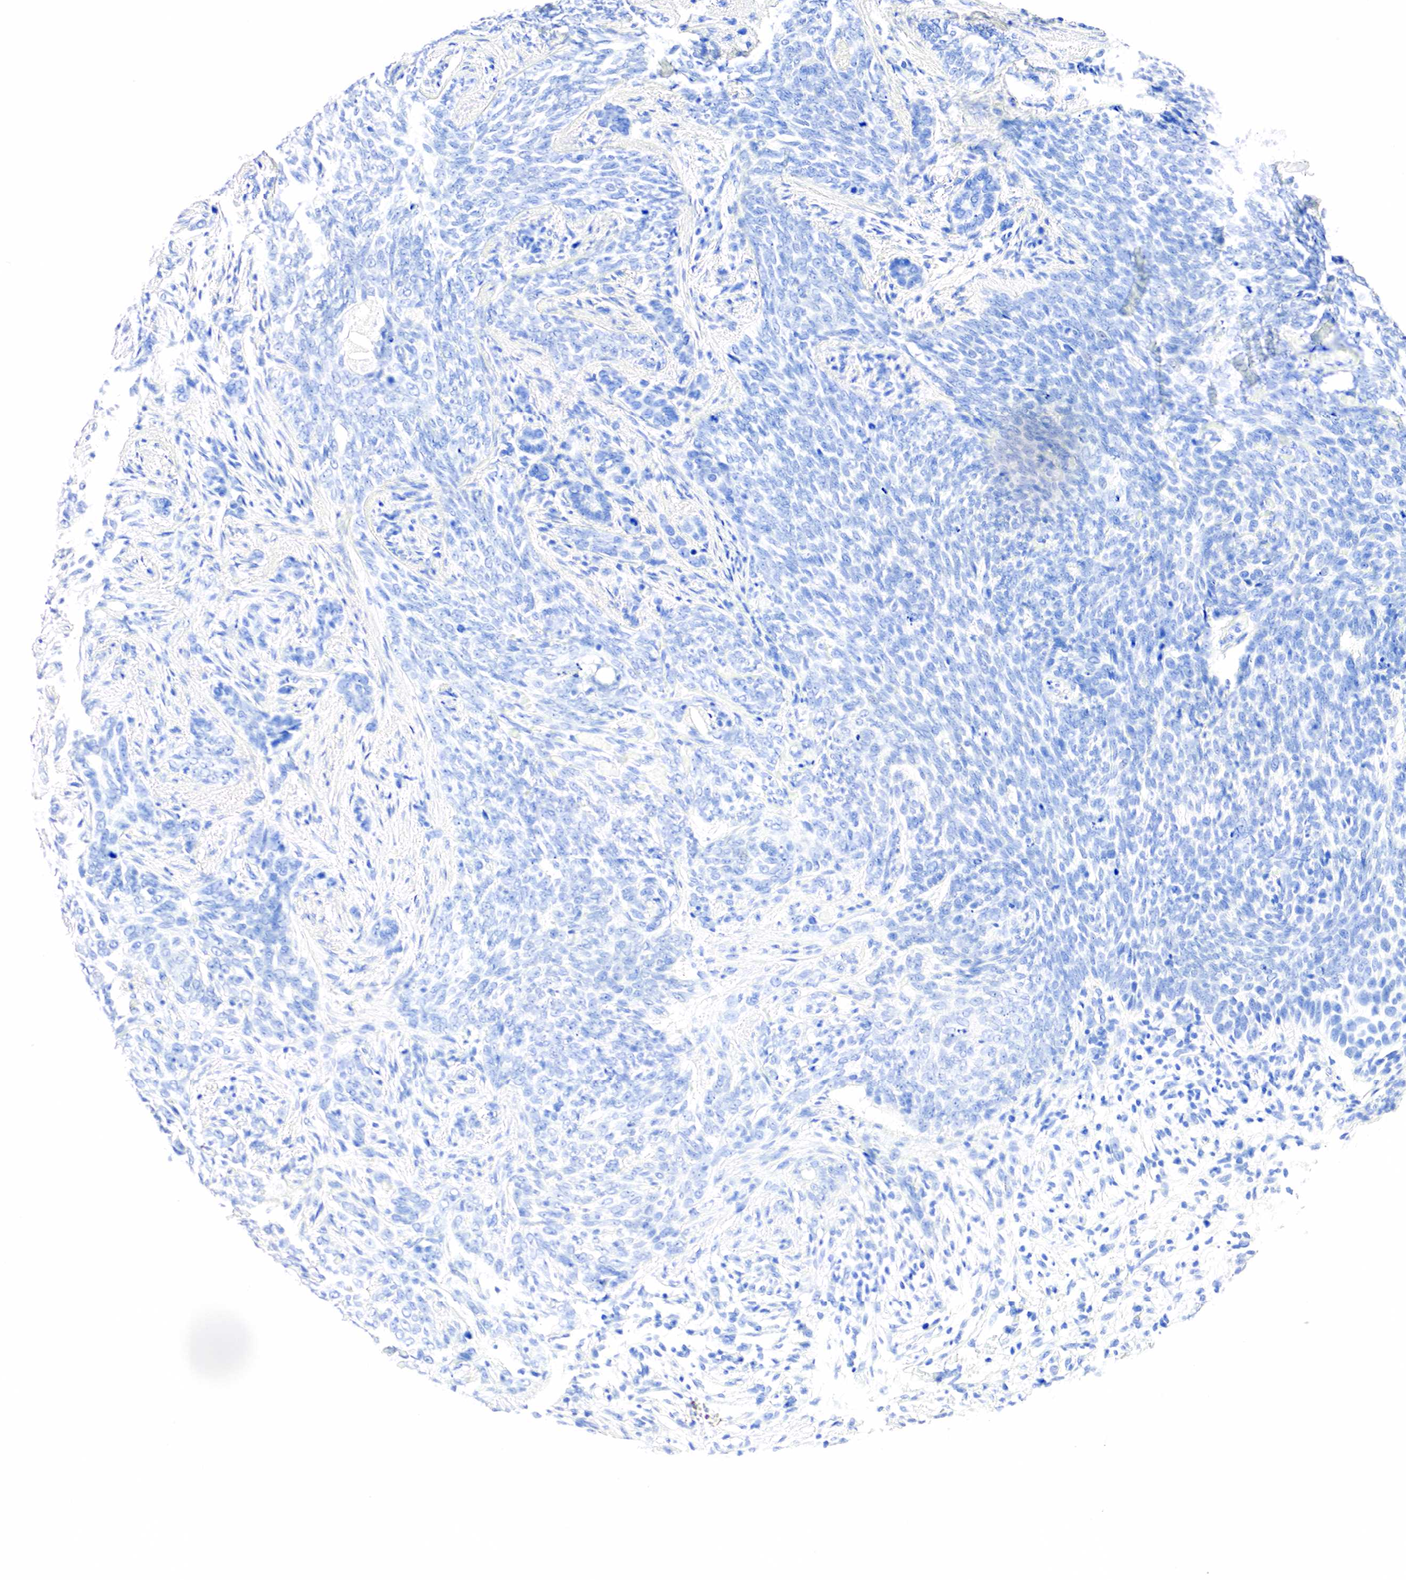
{"staining": {"intensity": "negative", "quantity": "none", "location": "none"}, "tissue": "skin cancer", "cell_type": "Tumor cells", "image_type": "cancer", "snomed": [{"axis": "morphology", "description": "Basal cell carcinoma"}, {"axis": "topography", "description": "Skin"}], "caption": "Skin cancer was stained to show a protein in brown. There is no significant staining in tumor cells.", "gene": "PTH", "patient": {"sex": "male", "age": 89}}